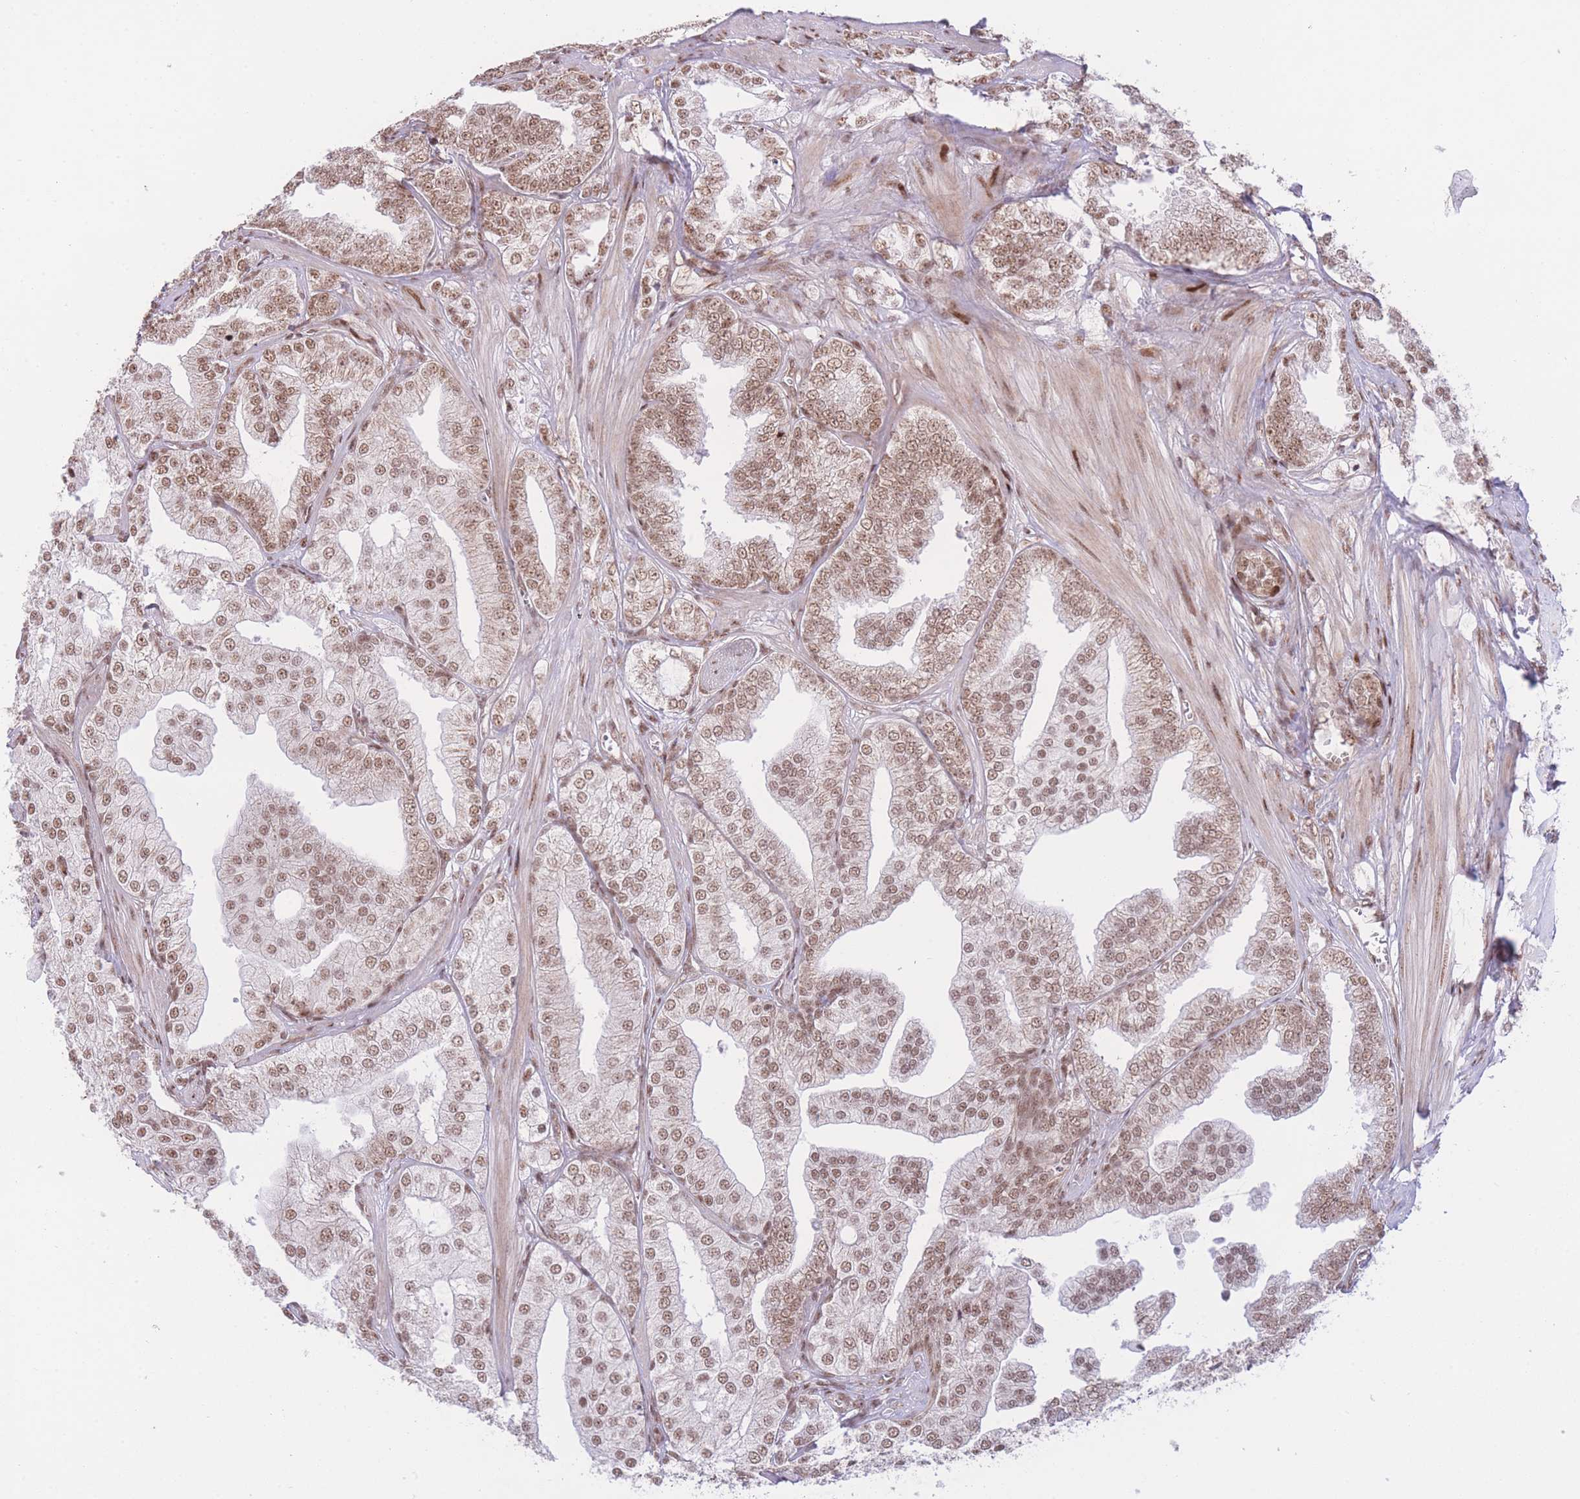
{"staining": {"intensity": "moderate", "quantity": ">75%", "location": "nuclear"}, "tissue": "prostate cancer", "cell_type": "Tumor cells", "image_type": "cancer", "snomed": [{"axis": "morphology", "description": "Adenocarcinoma, High grade"}, {"axis": "topography", "description": "Prostate"}], "caption": "Protein staining of prostate cancer (adenocarcinoma (high-grade)) tissue reveals moderate nuclear staining in about >75% of tumor cells.", "gene": "PCIF1", "patient": {"sex": "male", "age": 50}}